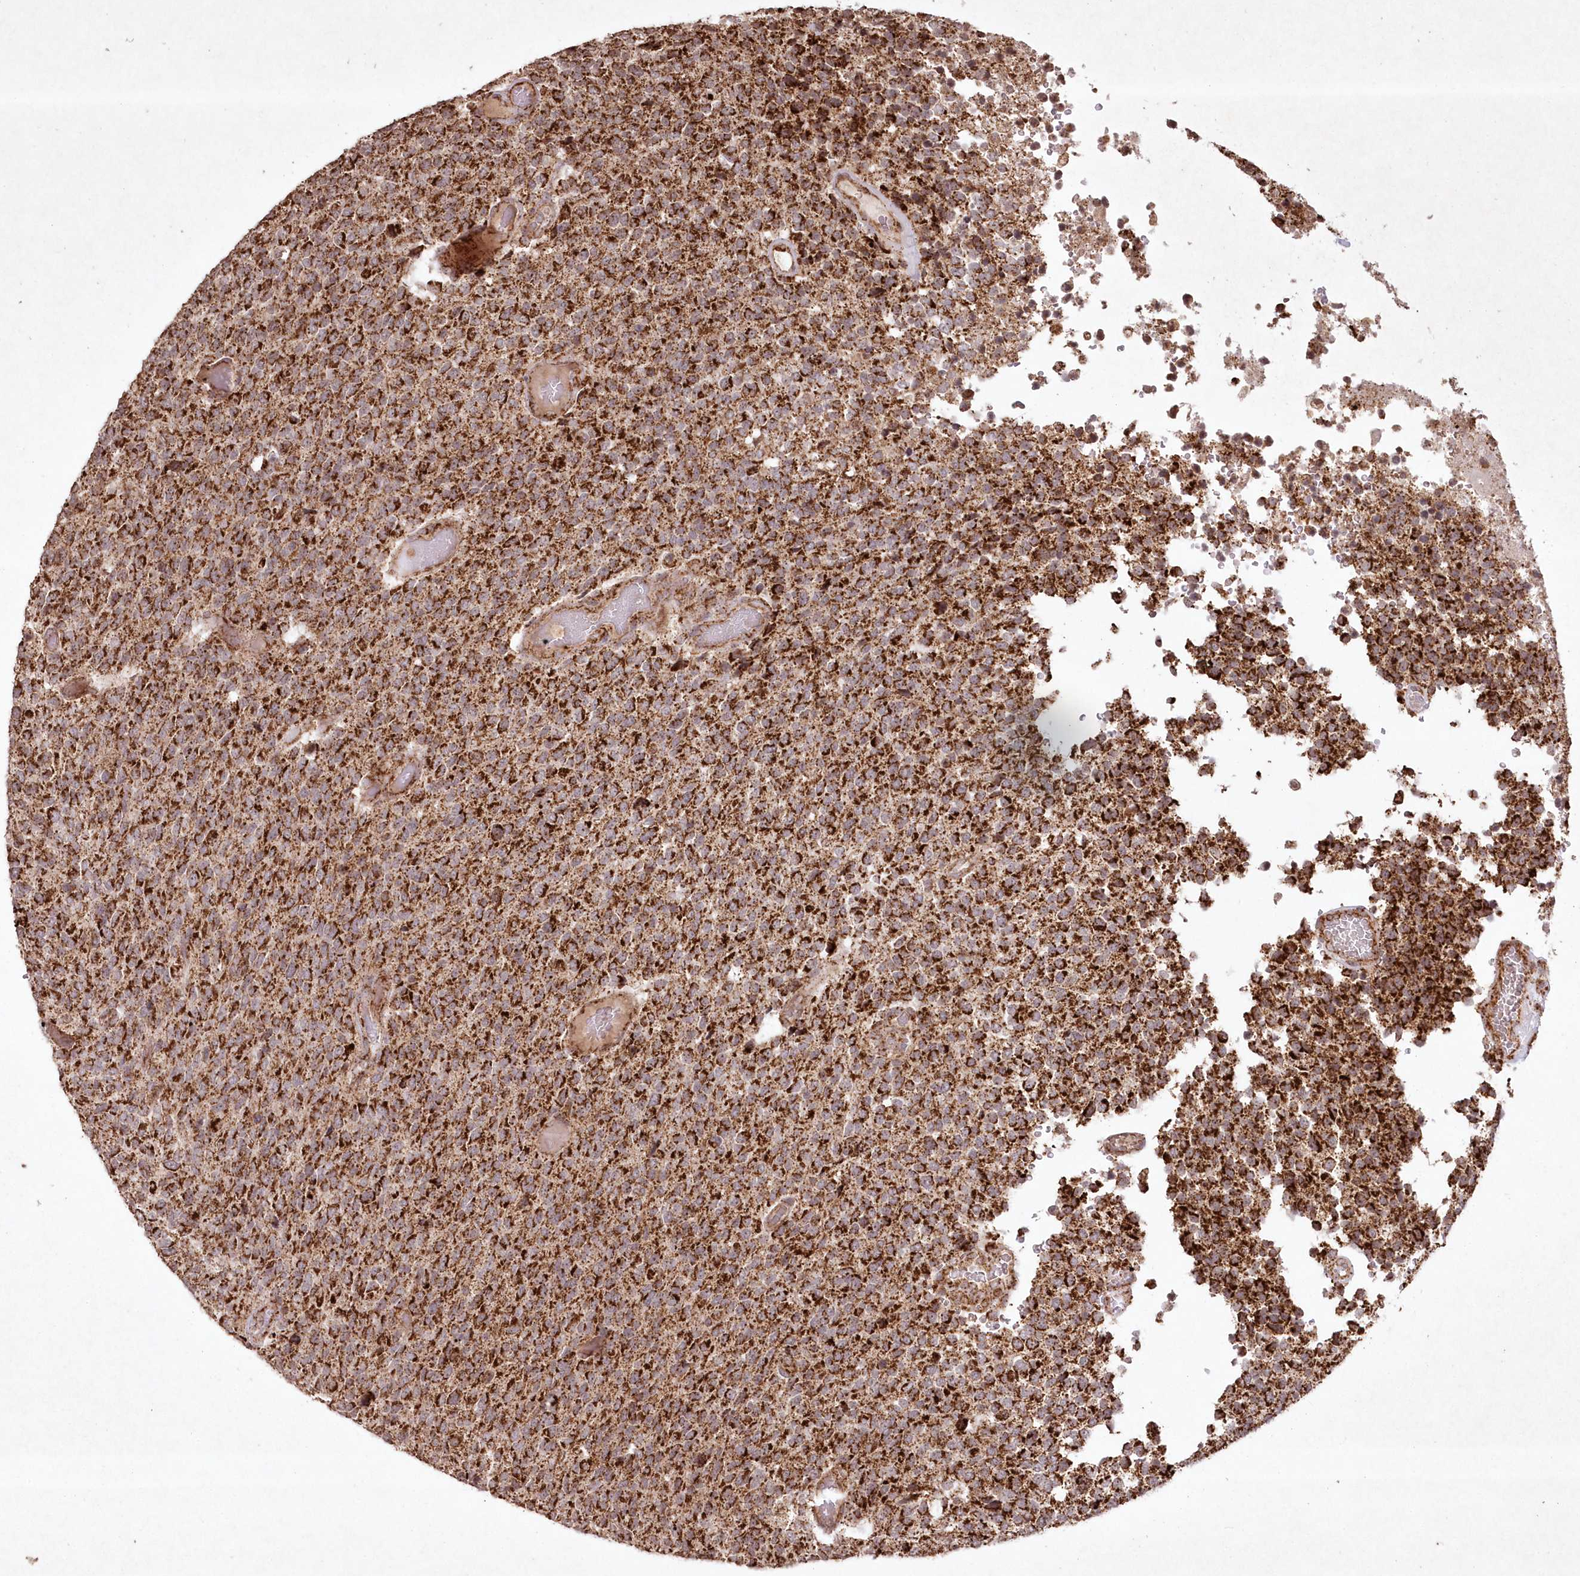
{"staining": {"intensity": "strong", "quantity": ">75%", "location": "cytoplasmic/membranous"}, "tissue": "glioma", "cell_type": "Tumor cells", "image_type": "cancer", "snomed": [{"axis": "morphology", "description": "Glioma, malignant, High grade"}, {"axis": "topography", "description": "pancreas cauda"}], "caption": "Protein expression analysis of glioma shows strong cytoplasmic/membranous positivity in approximately >75% of tumor cells.", "gene": "LRPPRC", "patient": {"sex": "male", "age": 60}}